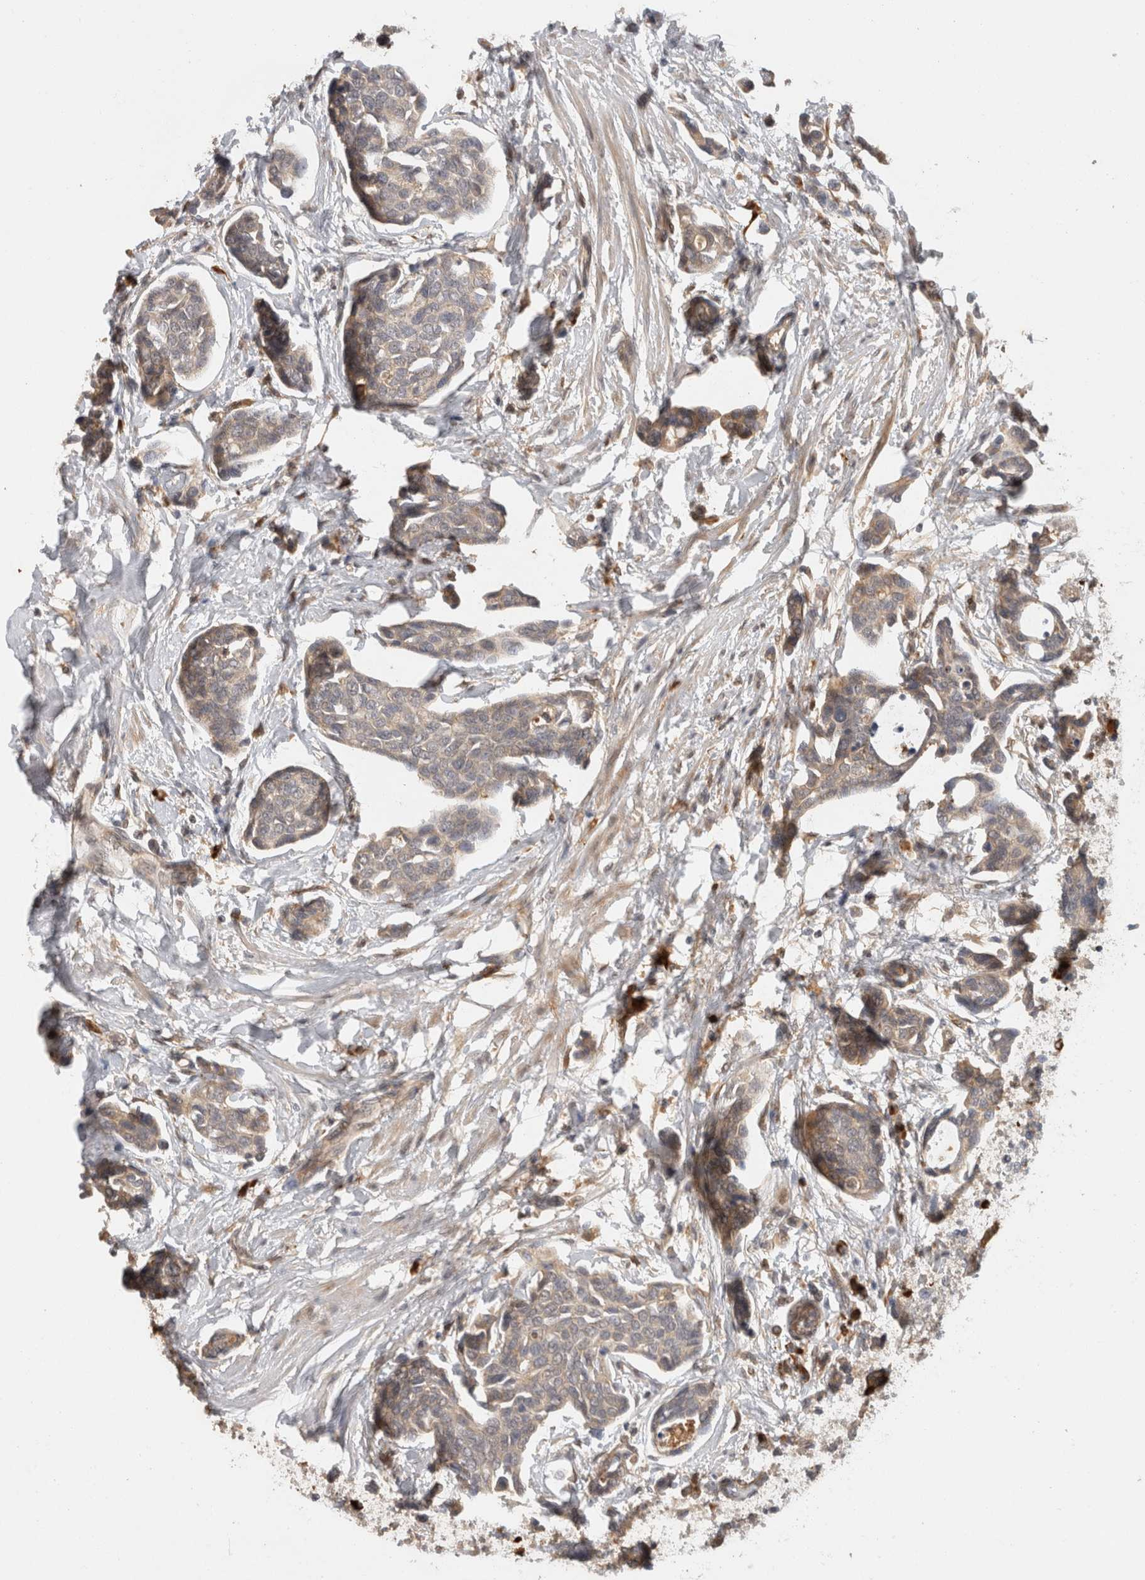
{"staining": {"intensity": "weak", "quantity": ">75%", "location": "cytoplasmic/membranous"}, "tissue": "urothelial cancer", "cell_type": "Tumor cells", "image_type": "cancer", "snomed": [{"axis": "morphology", "description": "Urothelial carcinoma, High grade"}, {"axis": "topography", "description": "Urinary bladder"}], "caption": "Tumor cells display low levels of weak cytoplasmic/membranous positivity in about >75% of cells in urothelial cancer.", "gene": "APOL2", "patient": {"sex": "male", "age": 78}}